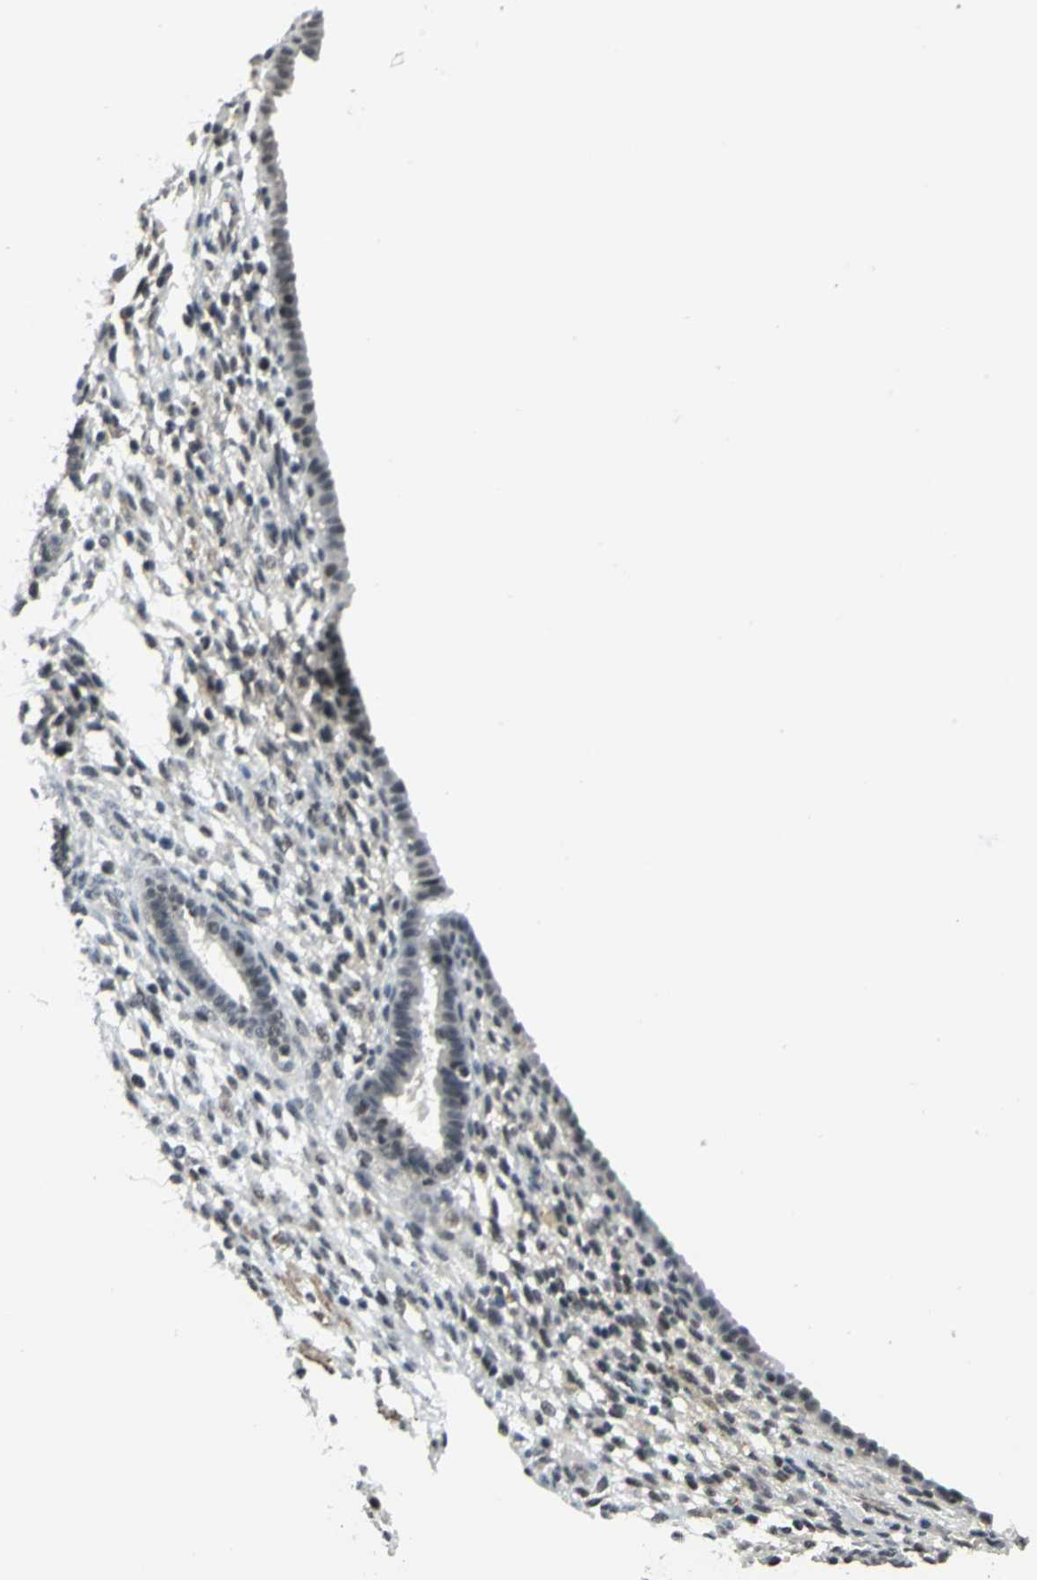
{"staining": {"intensity": "negative", "quantity": "none", "location": "none"}, "tissue": "endometrium", "cell_type": "Cells in endometrial stroma", "image_type": "normal", "snomed": [{"axis": "morphology", "description": "Normal tissue, NOS"}, {"axis": "topography", "description": "Endometrium"}], "caption": "Immunohistochemistry histopathology image of unremarkable endometrium: human endometrium stained with DAB (3,3'-diaminobenzidine) exhibits no significant protein expression in cells in endometrial stroma.", "gene": "MTA1", "patient": {"sex": "female", "age": 72}}